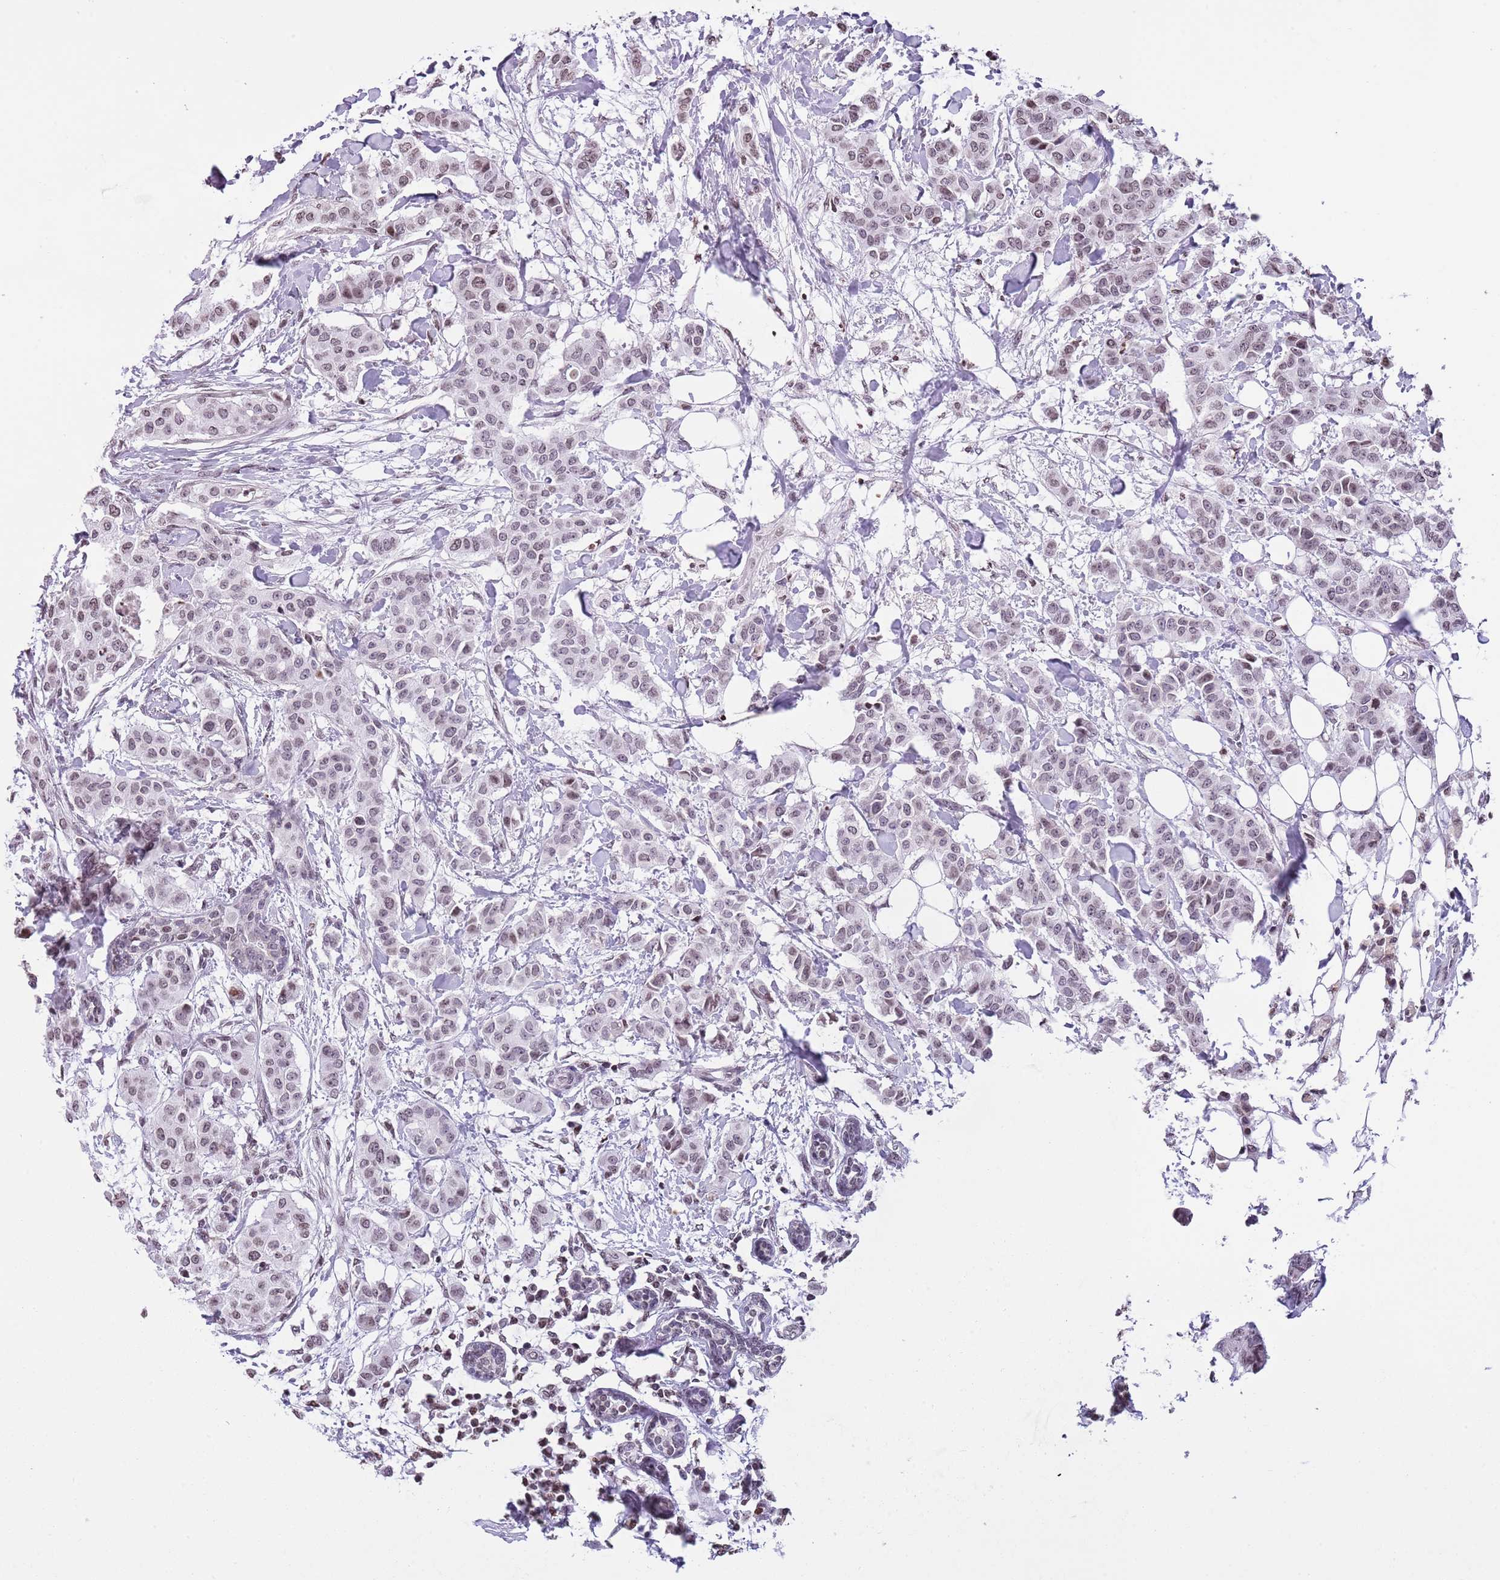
{"staining": {"intensity": "weak", "quantity": "25%-75%", "location": "nuclear"}, "tissue": "breast cancer", "cell_type": "Tumor cells", "image_type": "cancer", "snomed": [{"axis": "morphology", "description": "Duct carcinoma"}, {"axis": "topography", "description": "Breast"}], "caption": "IHC staining of breast cancer (infiltrating ductal carcinoma), which reveals low levels of weak nuclear positivity in about 25%-75% of tumor cells indicating weak nuclear protein positivity. The staining was performed using DAB (3,3'-diaminobenzidine) (brown) for protein detection and nuclei were counterstained in hematoxylin (blue).", "gene": "KPNA3", "patient": {"sex": "female", "age": 40}}